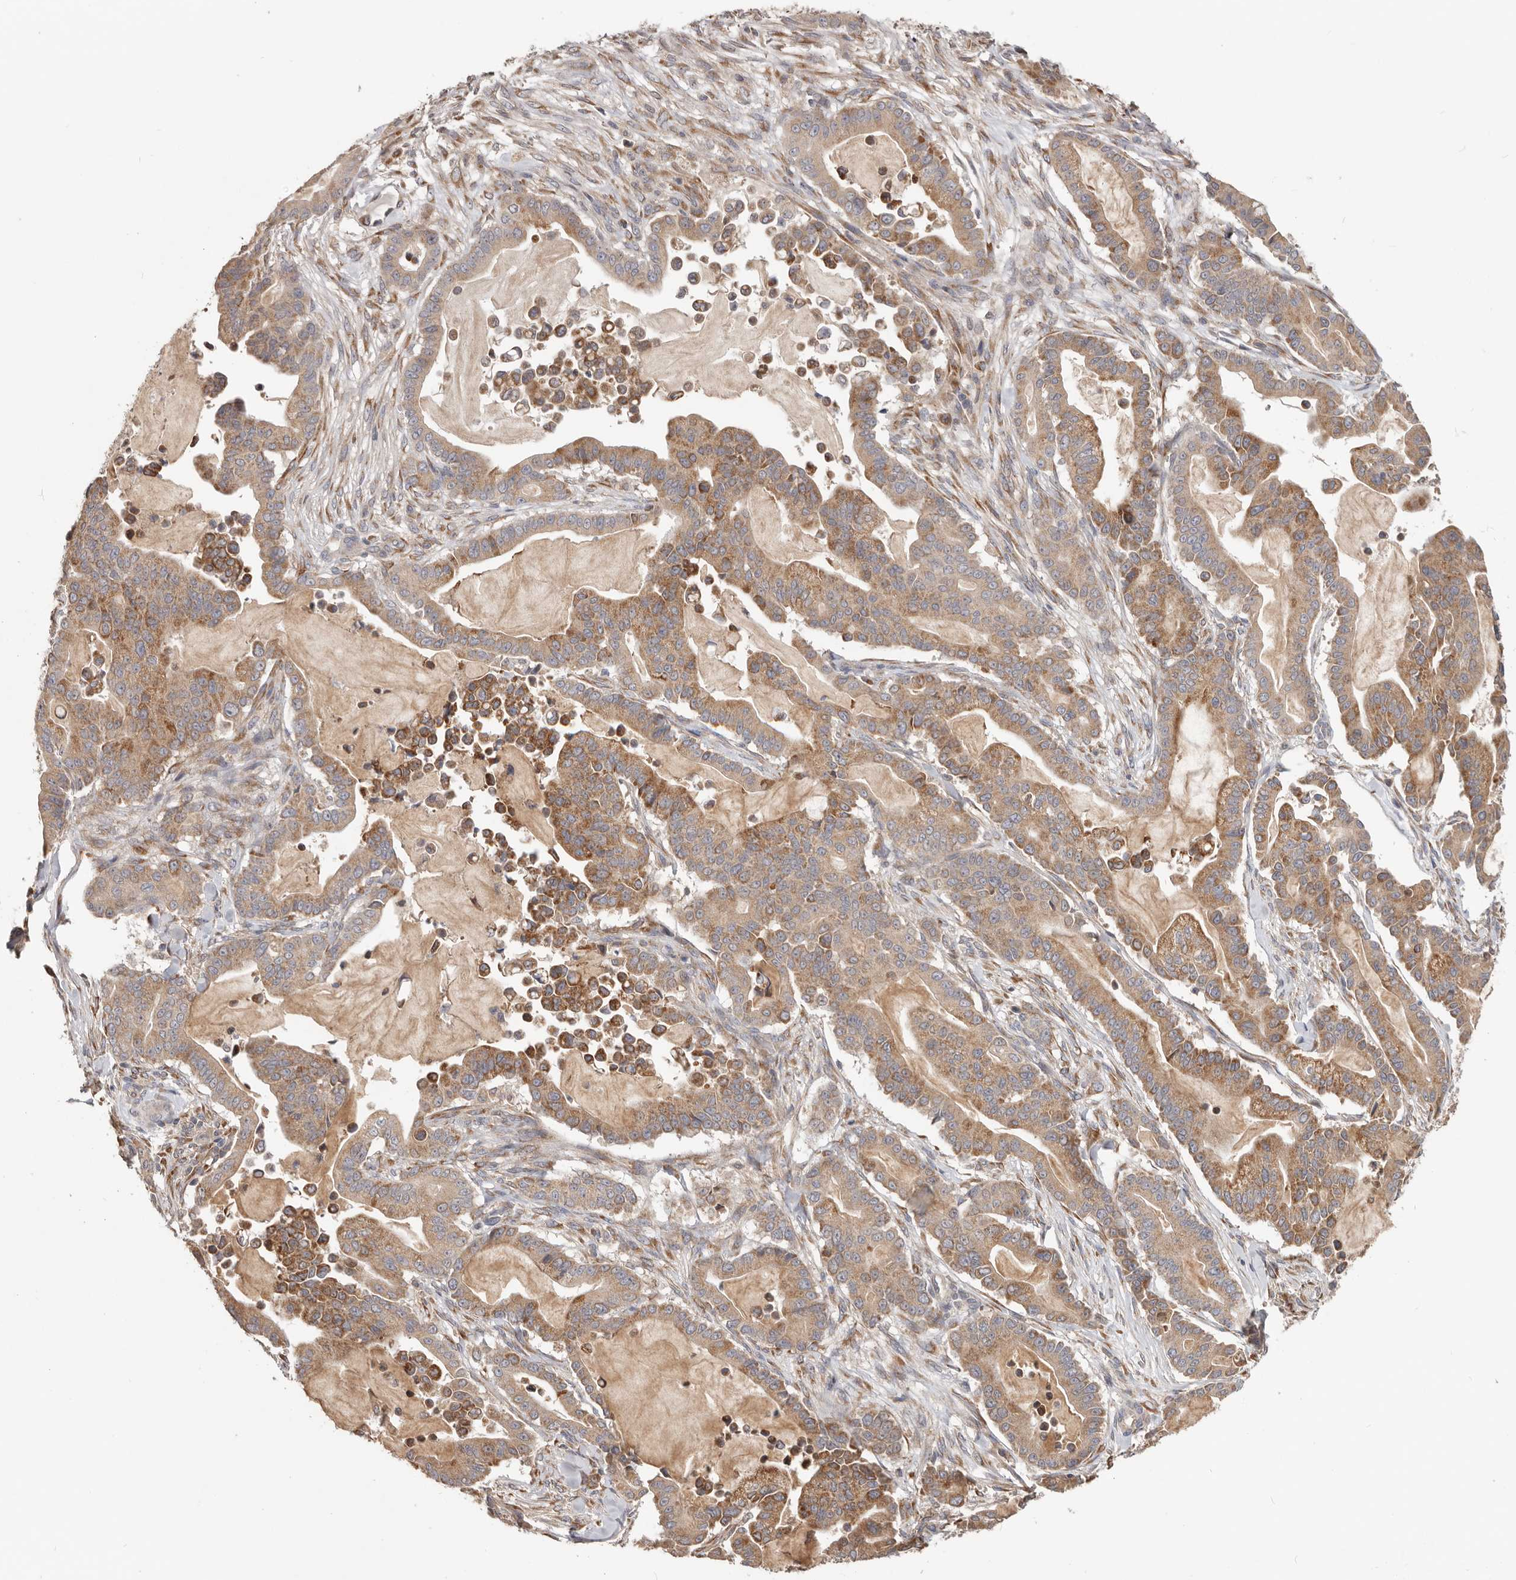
{"staining": {"intensity": "moderate", "quantity": ">75%", "location": "cytoplasmic/membranous"}, "tissue": "pancreatic cancer", "cell_type": "Tumor cells", "image_type": "cancer", "snomed": [{"axis": "morphology", "description": "Adenocarcinoma, NOS"}, {"axis": "topography", "description": "Pancreas"}], "caption": "The micrograph displays staining of adenocarcinoma (pancreatic), revealing moderate cytoplasmic/membranous protein positivity (brown color) within tumor cells. The staining is performed using DAB (3,3'-diaminobenzidine) brown chromogen to label protein expression. The nuclei are counter-stained blue using hematoxylin.", "gene": "LRP6", "patient": {"sex": "male", "age": 63}}